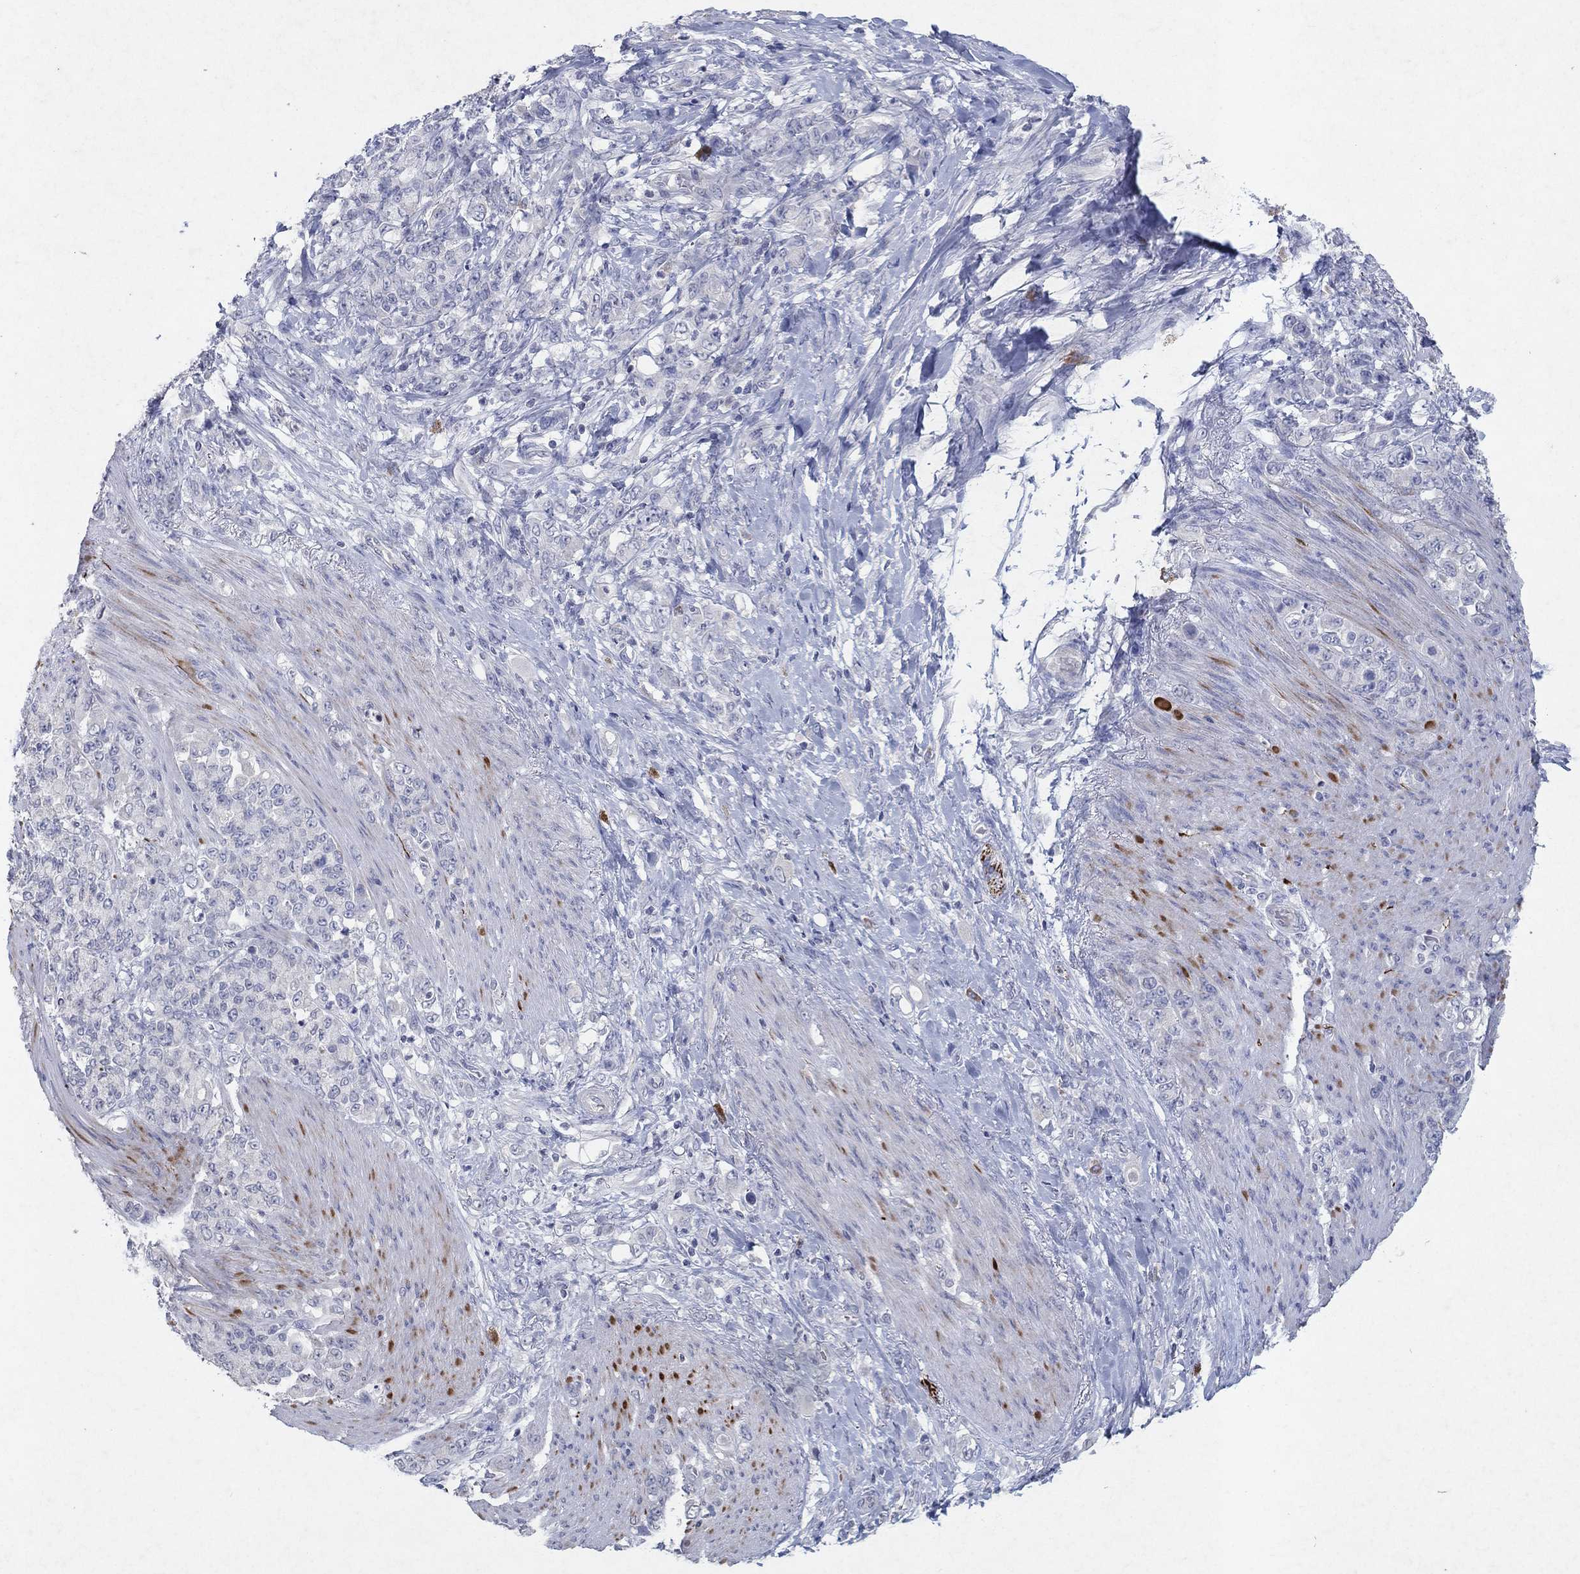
{"staining": {"intensity": "negative", "quantity": "none", "location": "none"}, "tissue": "stomach cancer", "cell_type": "Tumor cells", "image_type": "cancer", "snomed": [{"axis": "morphology", "description": "Adenocarcinoma, NOS"}, {"axis": "topography", "description": "Stomach"}], "caption": "High power microscopy histopathology image of an IHC image of stomach cancer, revealing no significant staining in tumor cells.", "gene": "KRT40", "patient": {"sex": "female", "age": 79}}